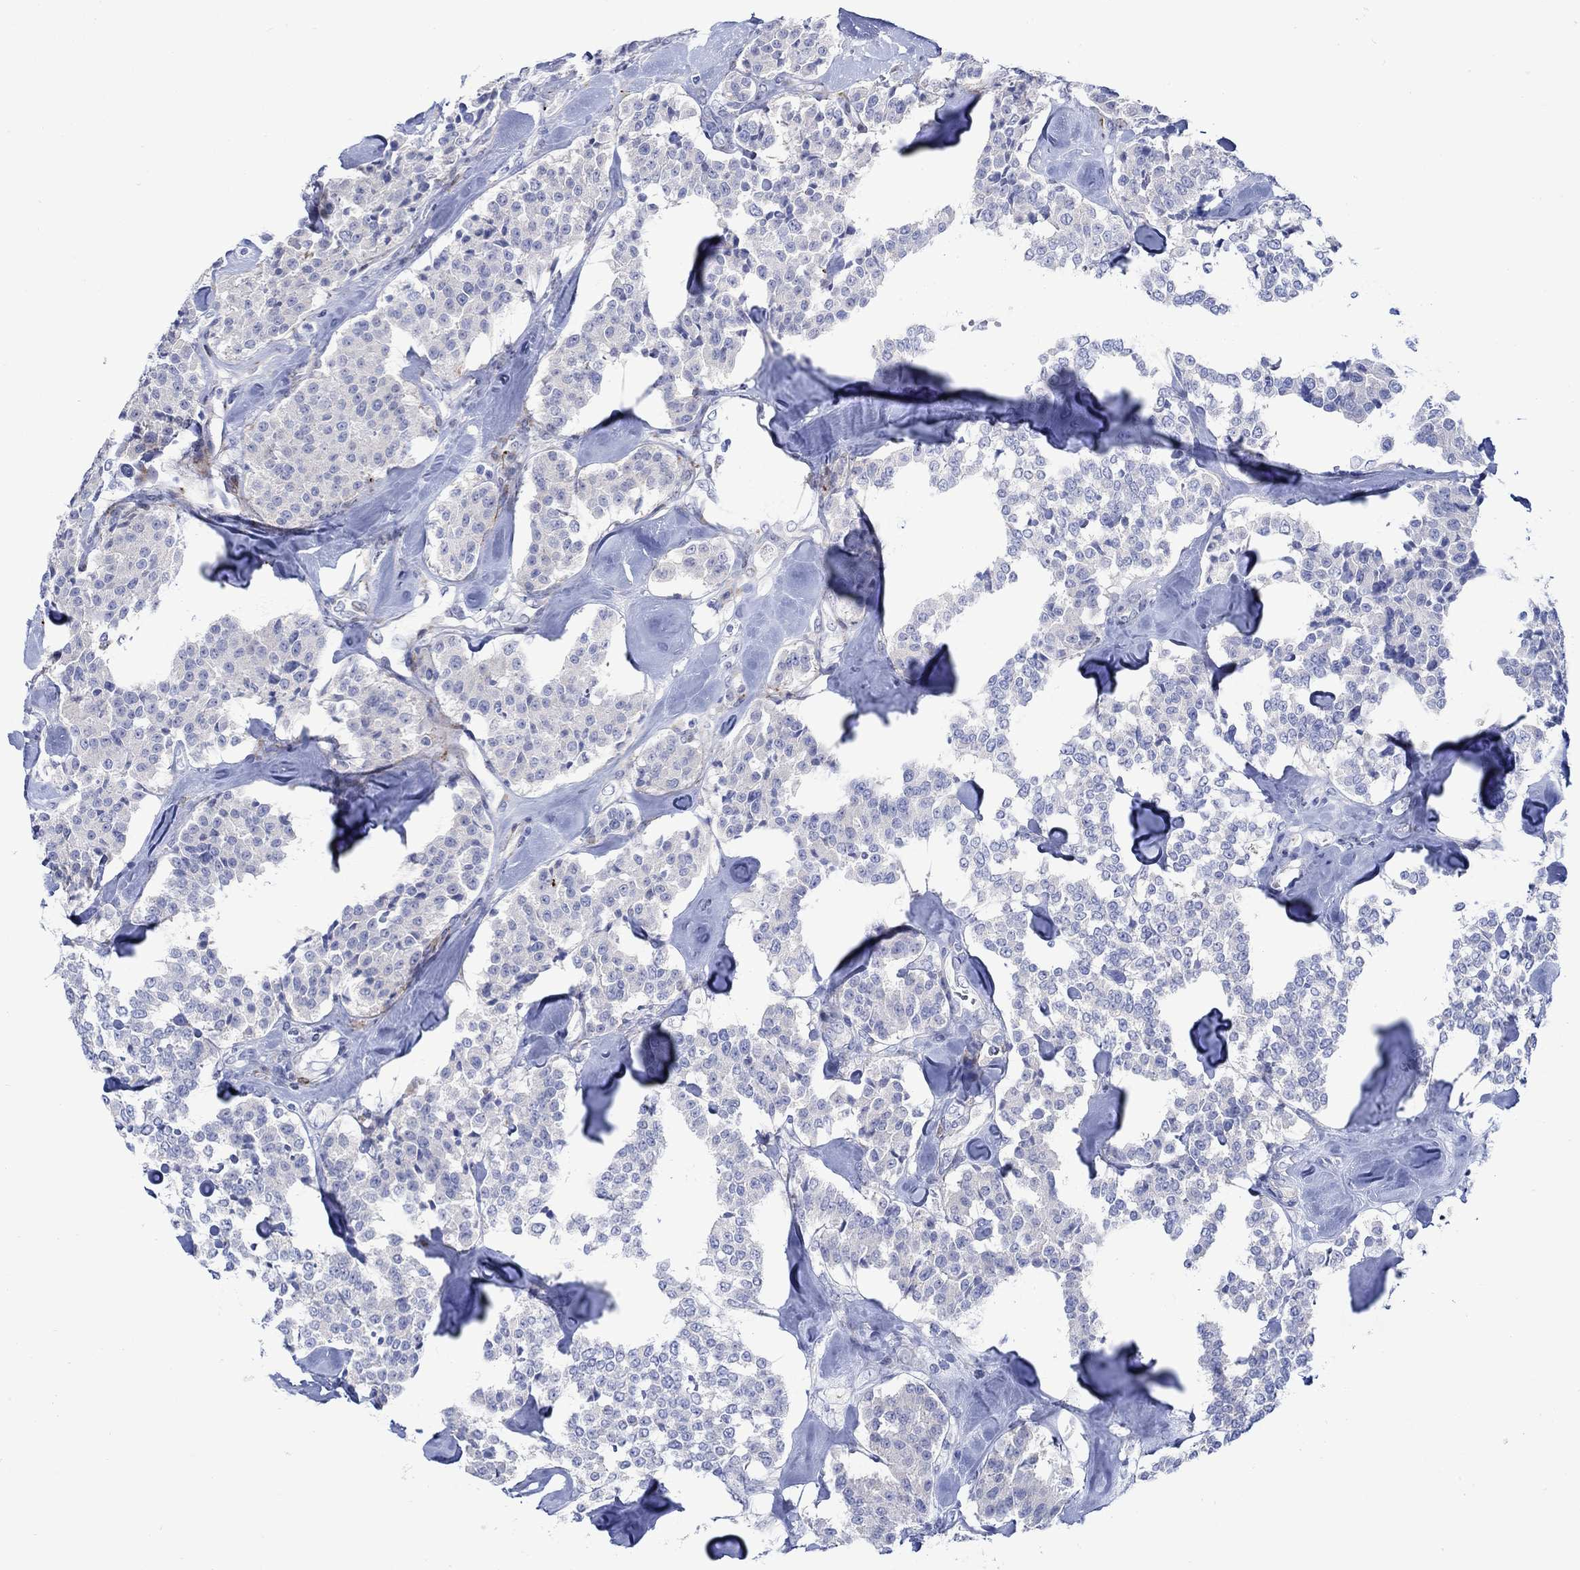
{"staining": {"intensity": "negative", "quantity": "none", "location": "none"}, "tissue": "carcinoid", "cell_type": "Tumor cells", "image_type": "cancer", "snomed": [{"axis": "morphology", "description": "Carcinoid, malignant, NOS"}, {"axis": "topography", "description": "Pancreas"}], "caption": "A photomicrograph of carcinoid stained for a protein shows no brown staining in tumor cells. The staining was performed using DAB (3,3'-diaminobenzidine) to visualize the protein expression in brown, while the nuclei were stained in blue with hematoxylin (Magnification: 20x).", "gene": "KSR2", "patient": {"sex": "male", "age": 41}}